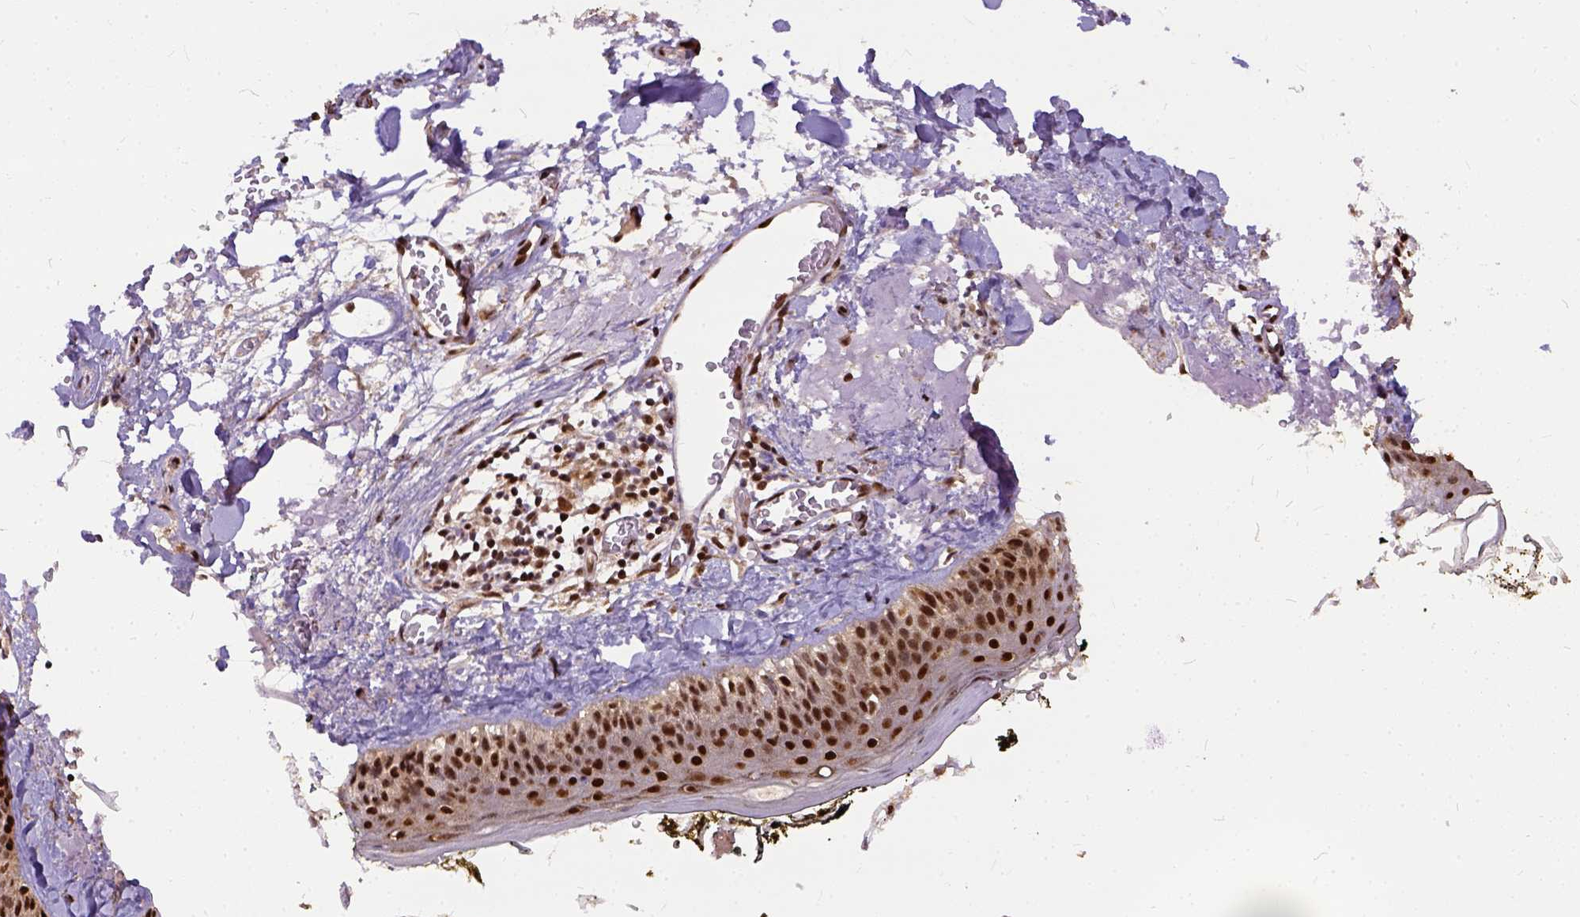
{"staining": {"intensity": "strong", "quantity": ">75%", "location": "nuclear"}, "tissue": "skin", "cell_type": "Fibroblasts", "image_type": "normal", "snomed": [{"axis": "morphology", "description": "Normal tissue, NOS"}, {"axis": "topography", "description": "Skin"}], "caption": "IHC photomicrograph of benign skin stained for a protein (brown), which shows high levels of strong nuclear expression in about >75% of fibroblasts.", "gene": "NACC1", "patient": {"sex": "male", "age": 76}}